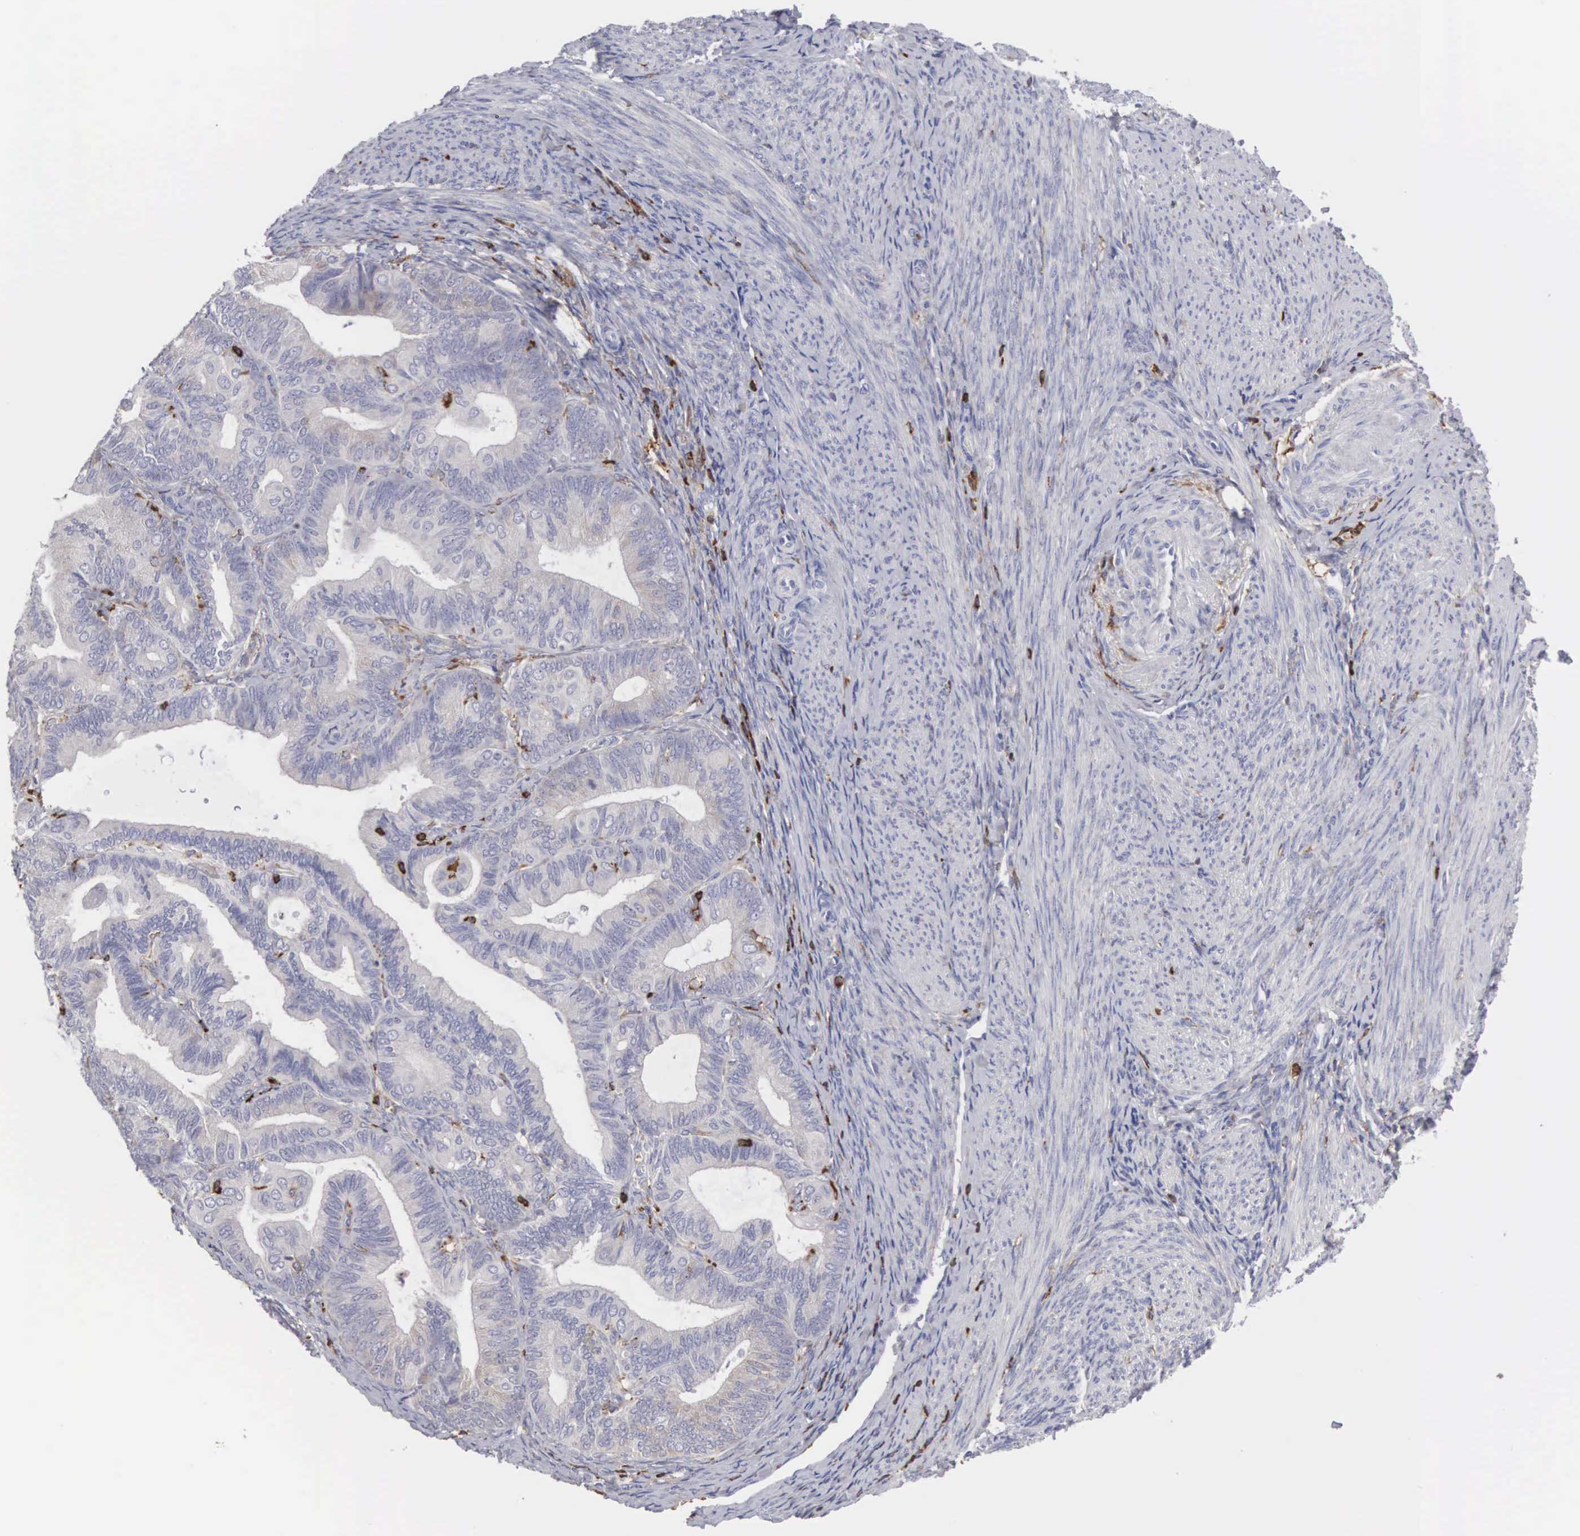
{"staining": {"intensity": "weak", "quantity": "25%-75%", "location": "cytoplasmic/membranous"}, "tissue": "endometrial cancer", "cell_type": "Tumor cells", "image_type": "cancer", "snomed": [{"axis": "morphology", "description": "Adenocarcinoma, NOS"}, {"axis": "topography", "description": "Endometrium"}], "caption": "Weak cytoplasmic/membranous staining is seen in approximately 25%-75% of tumor cells in endometrial adenocarcinoma.", "gene": "SH3BP1", "patient": {"sex": "female", "age": 63}}